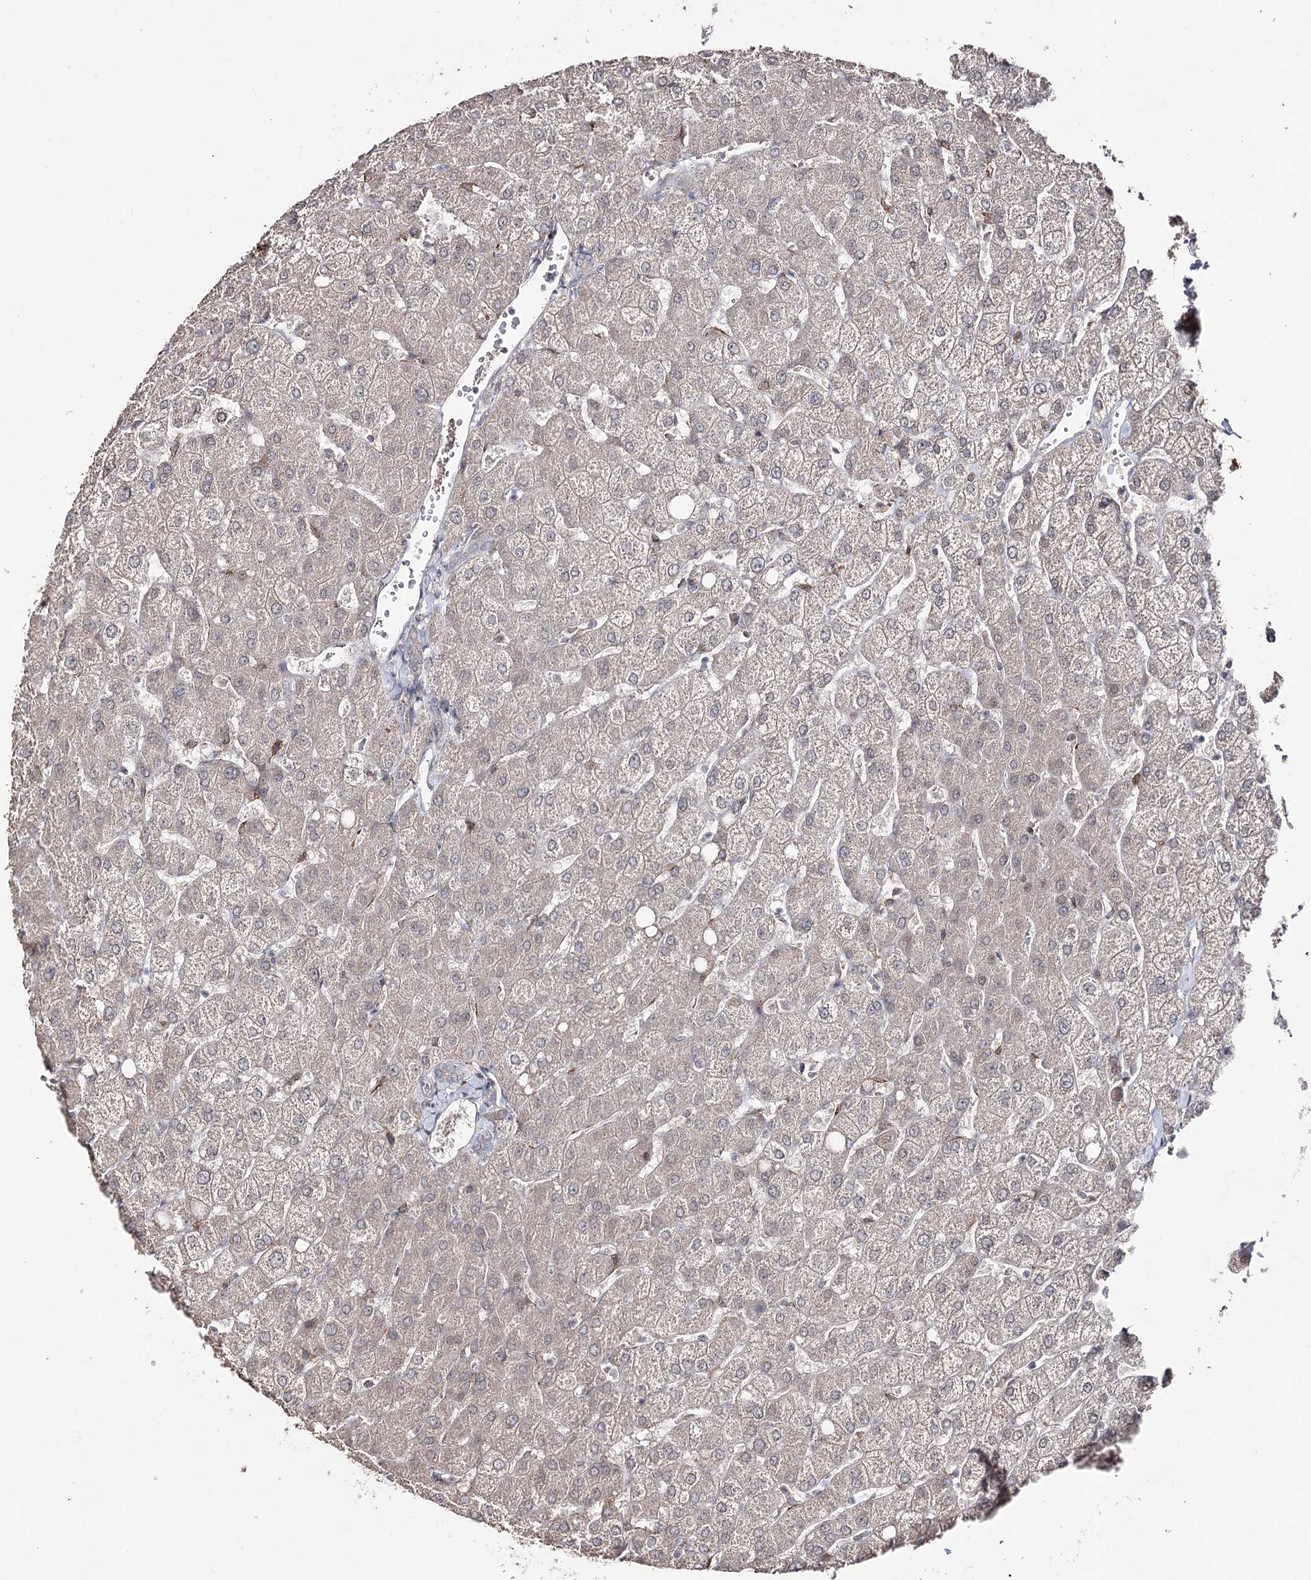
{"staining": {"intensity": "negative", "quantity": "none", "location": "none"}, "tissue": "liver", "cell_type": "Cholangiocytes", "image_type": "normal", "snomed": [{"axis": "morphology", "description": "Normal tissue, NOS"}, {"axis": "topography", "description": "Liver"}], "caption": "IHC image of normal human liver stained for a protein (brown), which displays no staining in cholangiocytes.", "gene": "HSD11B2", "patient": {"sex": "female", "age": 54}}